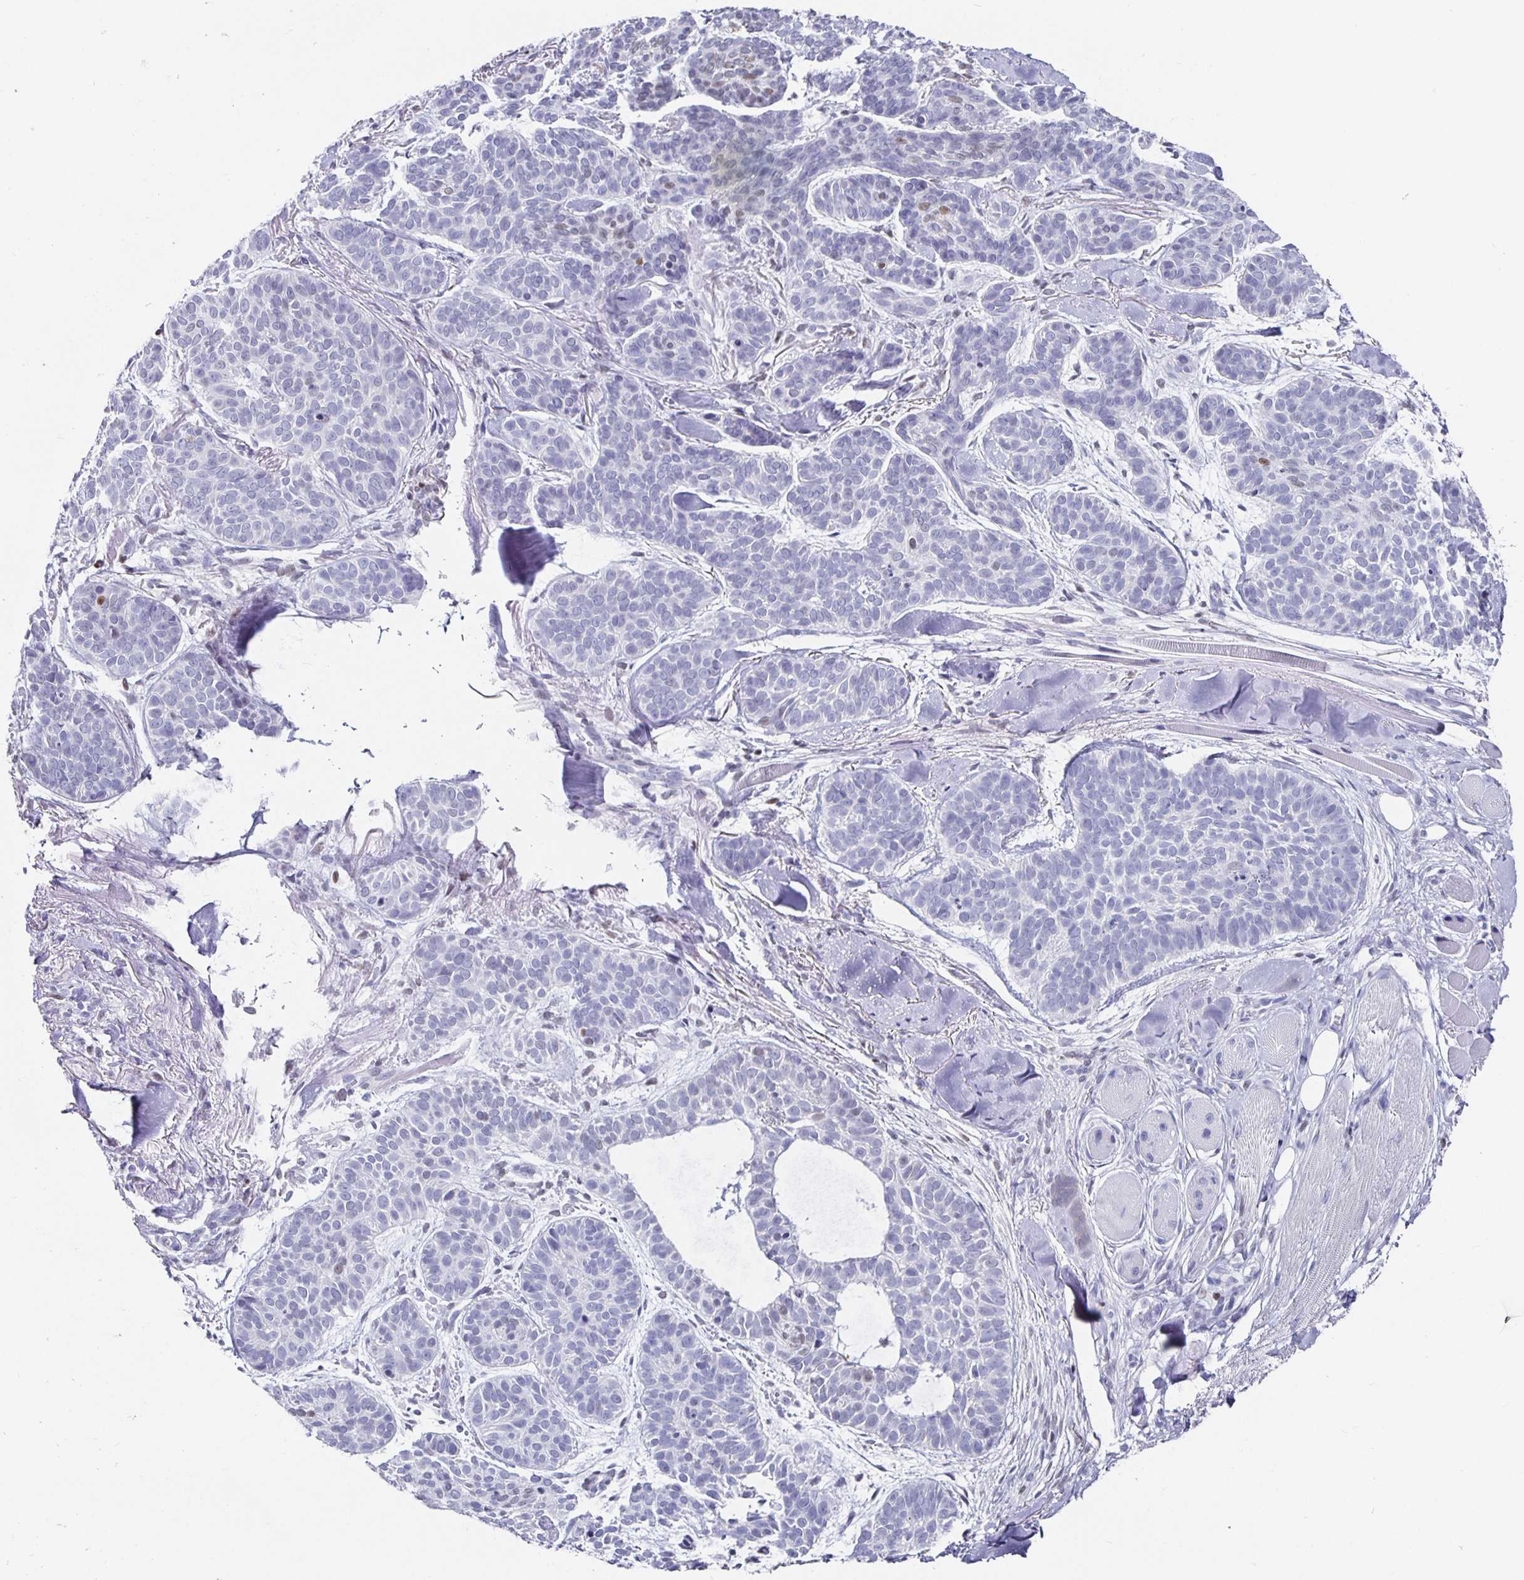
{"staining": {"intensity": "negative", "quantity": "none", "location": "none"}, "tissue": "skin cancer", "cell_type": "Tumor cells", "image_type": "cancer", "snomed": [{"axis": "morphology", "description": "Basal cell carcinoma"}, {"axis": "topography", "description": "Skin"}, {"axis": "topography", "description": "Skin of nose"}], "caption": "Tumor cells show no significant protein expression in skin cancer. (Immunohistochemistry (ihc), brightfield microscopy, high magnification).", "gene": "RUNX2", "patient": {"sex": "female", "age": 81}}